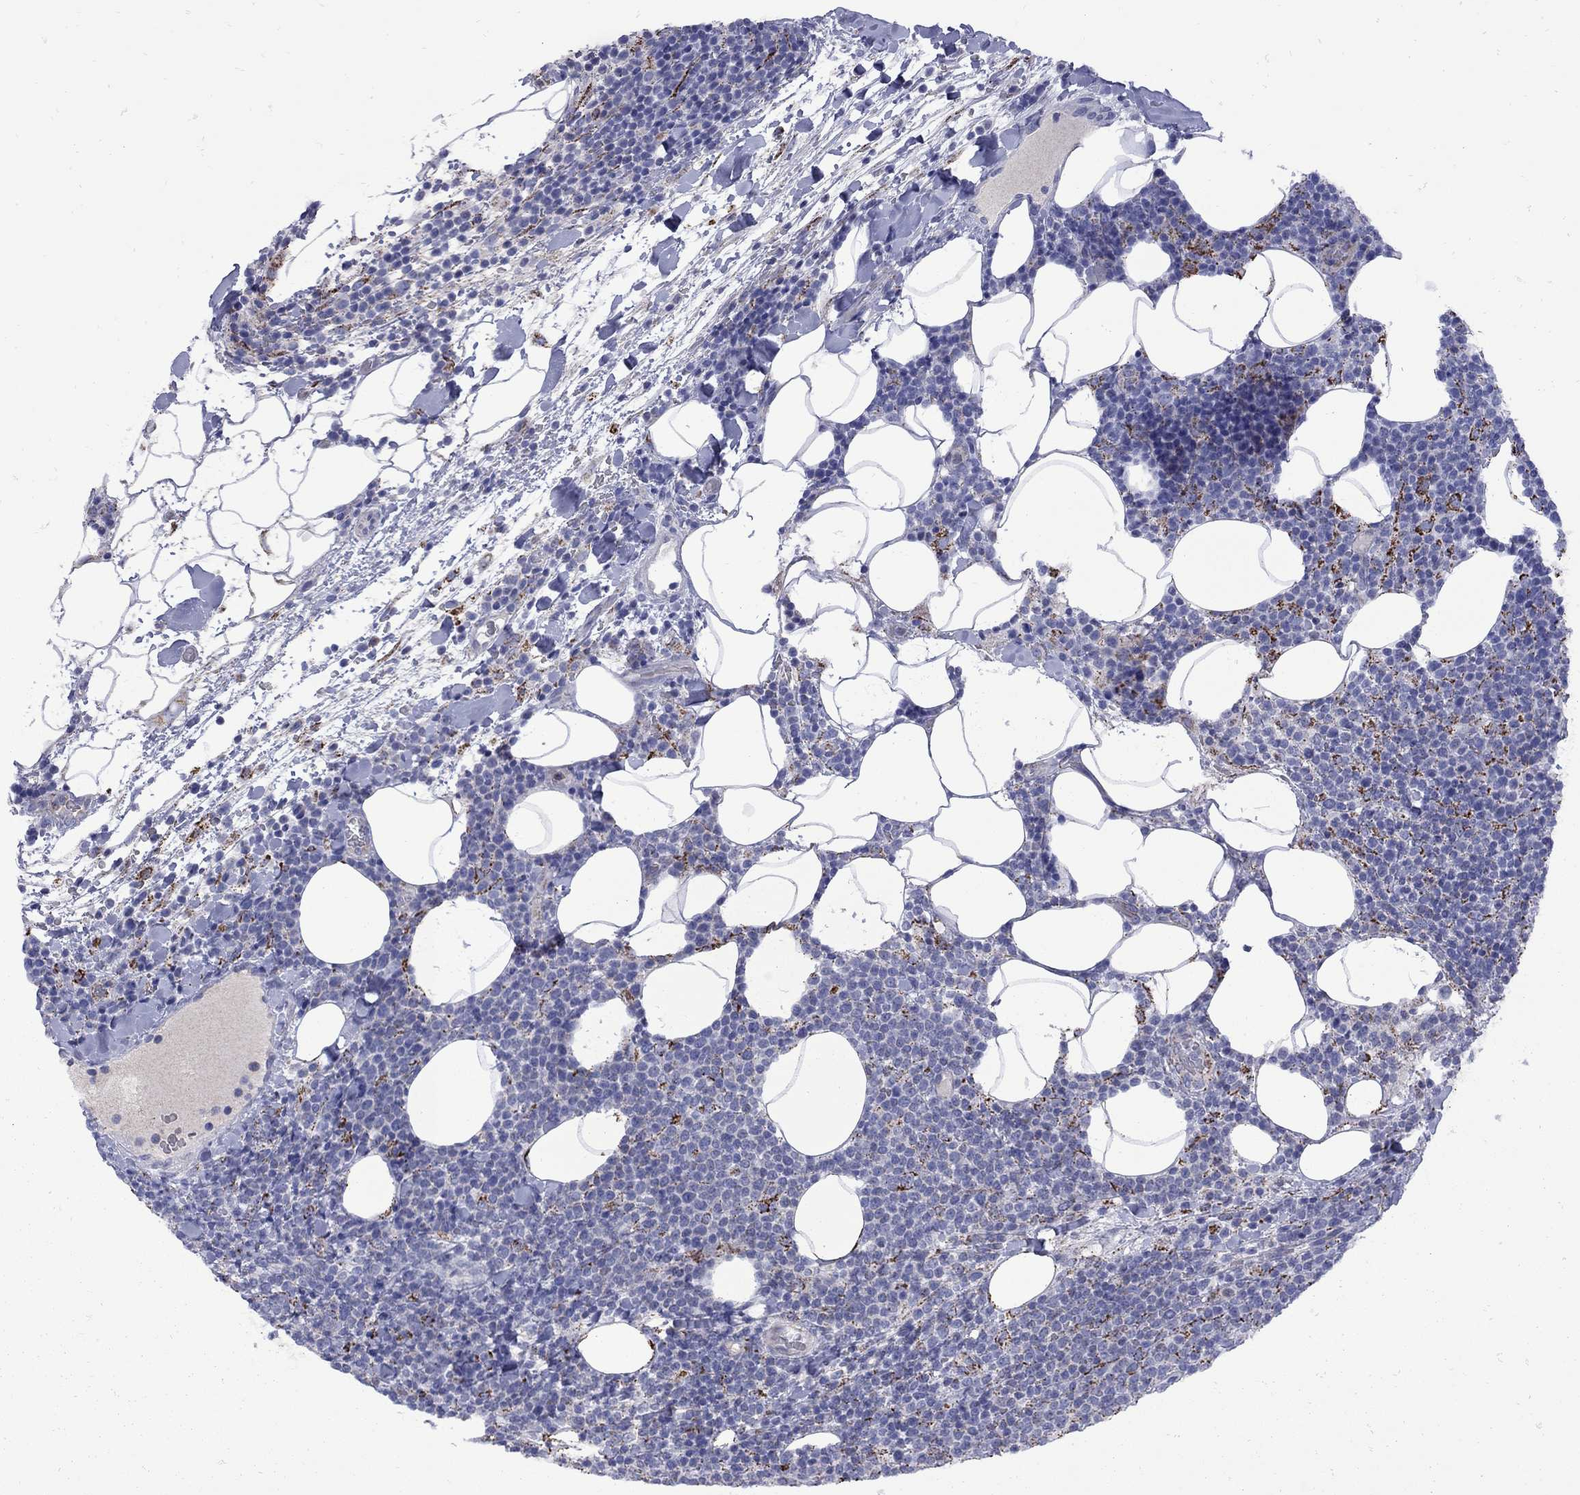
{"staining": {"intensity": "strong", "quantity": "<25%", "location": "cytoplasmic/membranous"}, "tissue": "lymphoma", "cell_type": "Tumor cells", "image_type": "cancer", "snomed": [{"axis": "morphology", "description": "Malignant lymphoma, non-Hodgkin's type, High grade"}, {"axis": "topography", "description": "Lymph node"}], "caption": "There is medium levels of strong cytoplasmic/membranous expression in tumor cells of lymphoma, as demonstrated by immunohistochemical staining (brown color).", "gene": "SESTD1", "patient": {"sex": "male", "age": 61}}